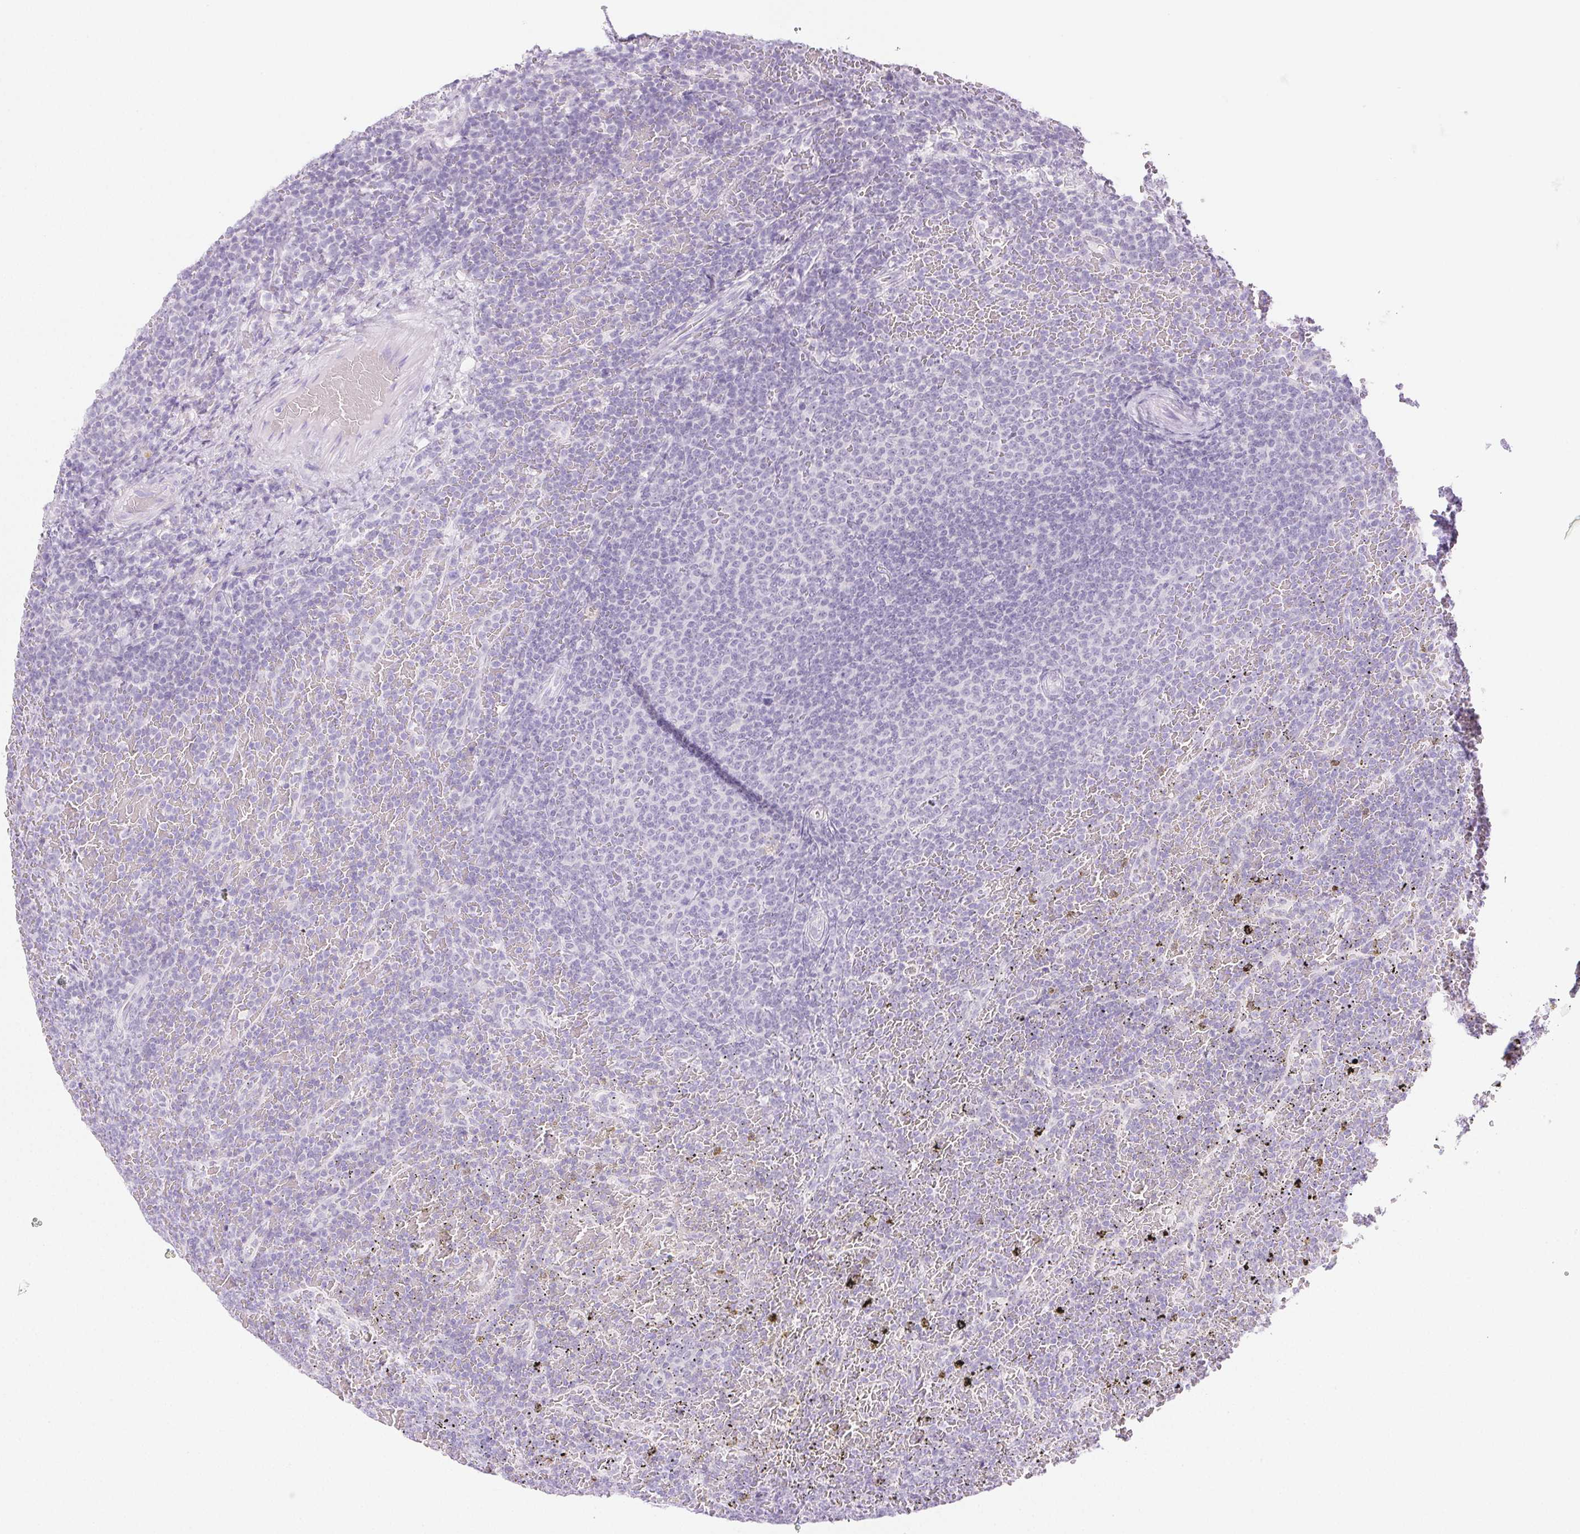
{"staining": {"intensity": "negative", "quantity": "none", "location": "none"}, "tissue": "lymphoma", "cell_type": "Tumor cells", "image_type": "cancer", "snomed": [{"axis": "morphology", "description": "Malignant lymphoma, non-Hodgkin's type, Low grade"}, {"axis": "topography", "description": "Spleen"}], "caption": "Lymphoma was stained to show a protein in brown. There is no significant expression in tumor cells.", "gene": "SPRR3", "patient": {"sex": "female", "age": 77}}